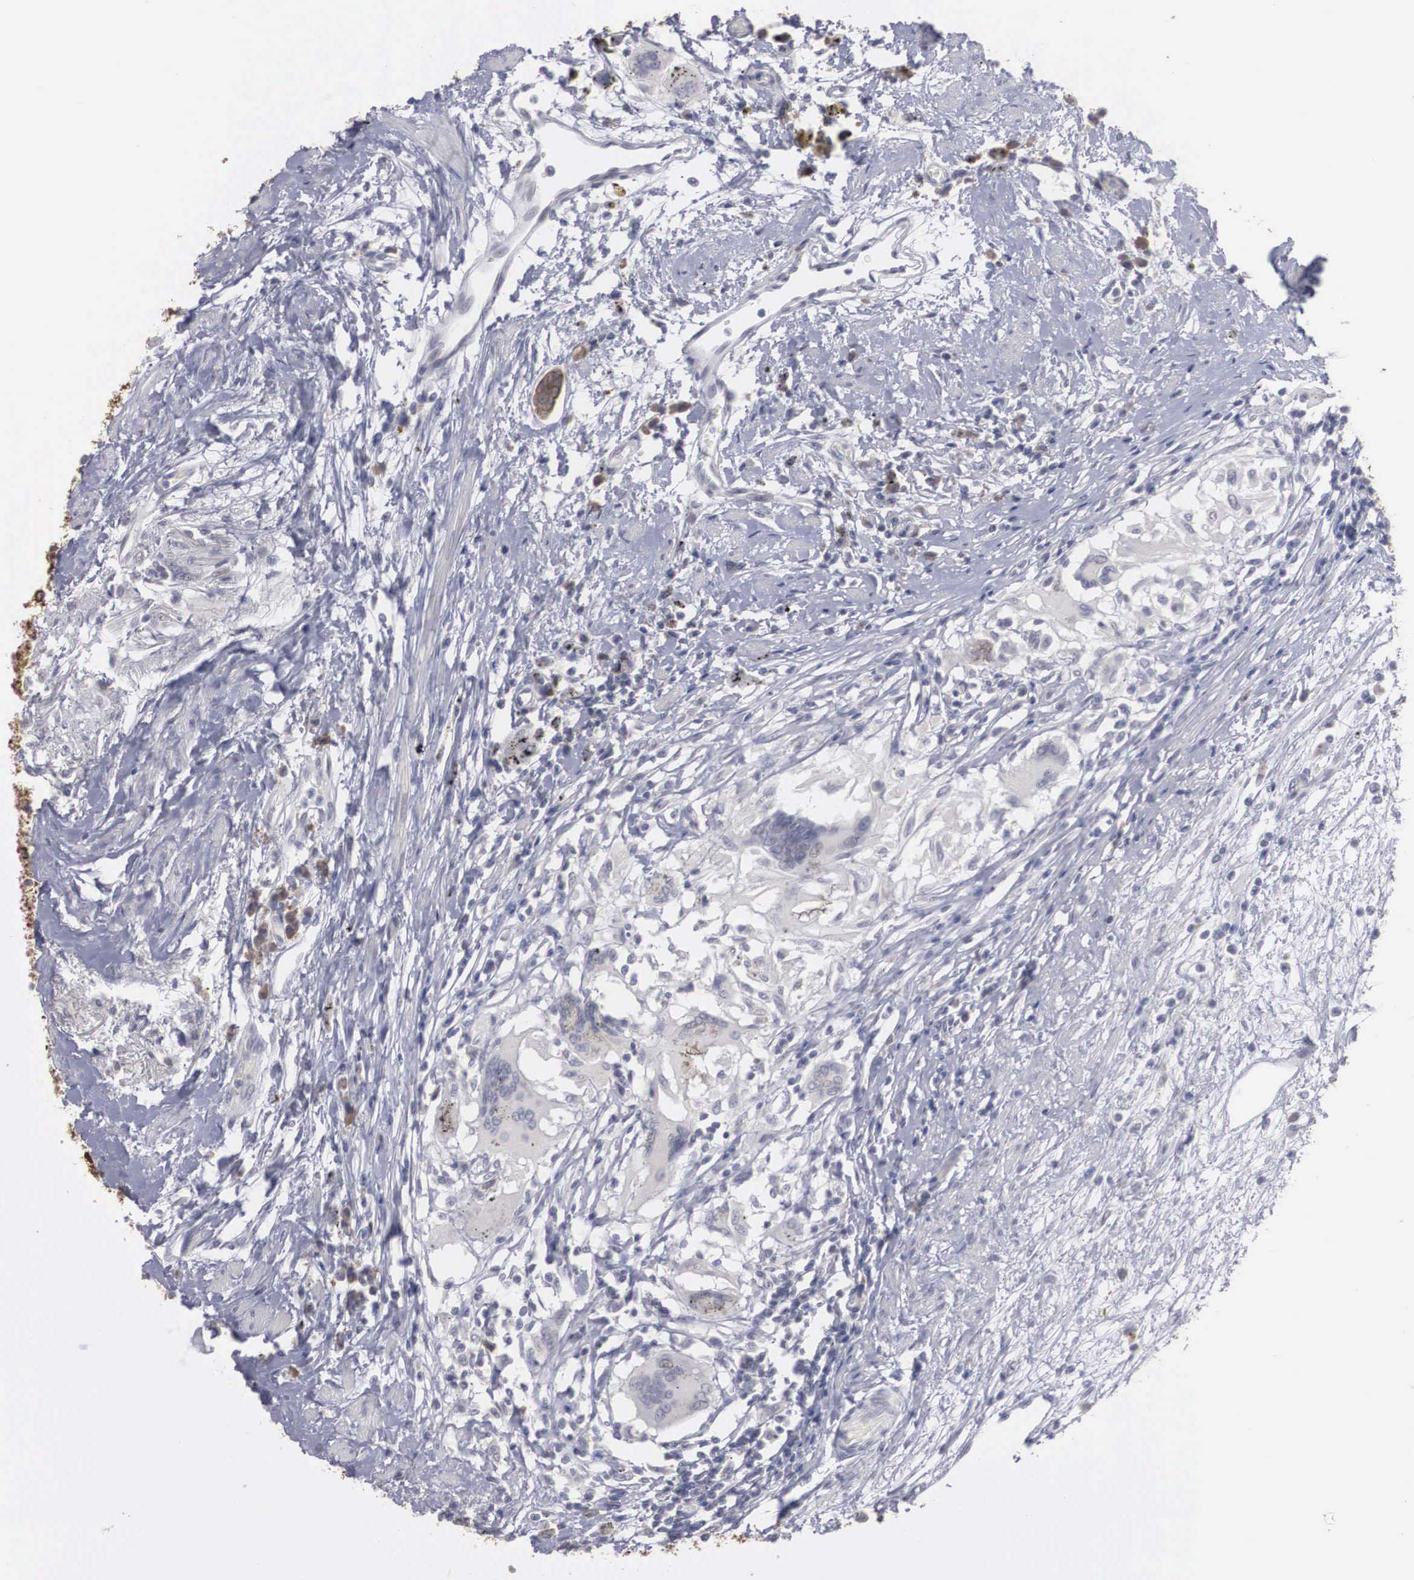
{"staining": {"intensity": "moderate", "quantity": "25%-75%", "location": "cytoplasmic/membranous"}, "tissue": "urothelial cancer", "cell_type": "Tumor cells", "image_type": "cancer", "snomed": [{"axis": "morphology", "description": "Urothelial carcinoma, High grade"}, {"axis": "topography", "description": "Urinary bladder"}], "caption": "Immunohistochemistry of urothelial cancer shows medium levels of moderate cytoplasmic/membranous positivity in approximately 25%-75% of tumor cells. (DAB IHC with brightfield microscopy, high magnification).", "gene": "WDR89", "patient": {"sex": "male", "age": 78}}